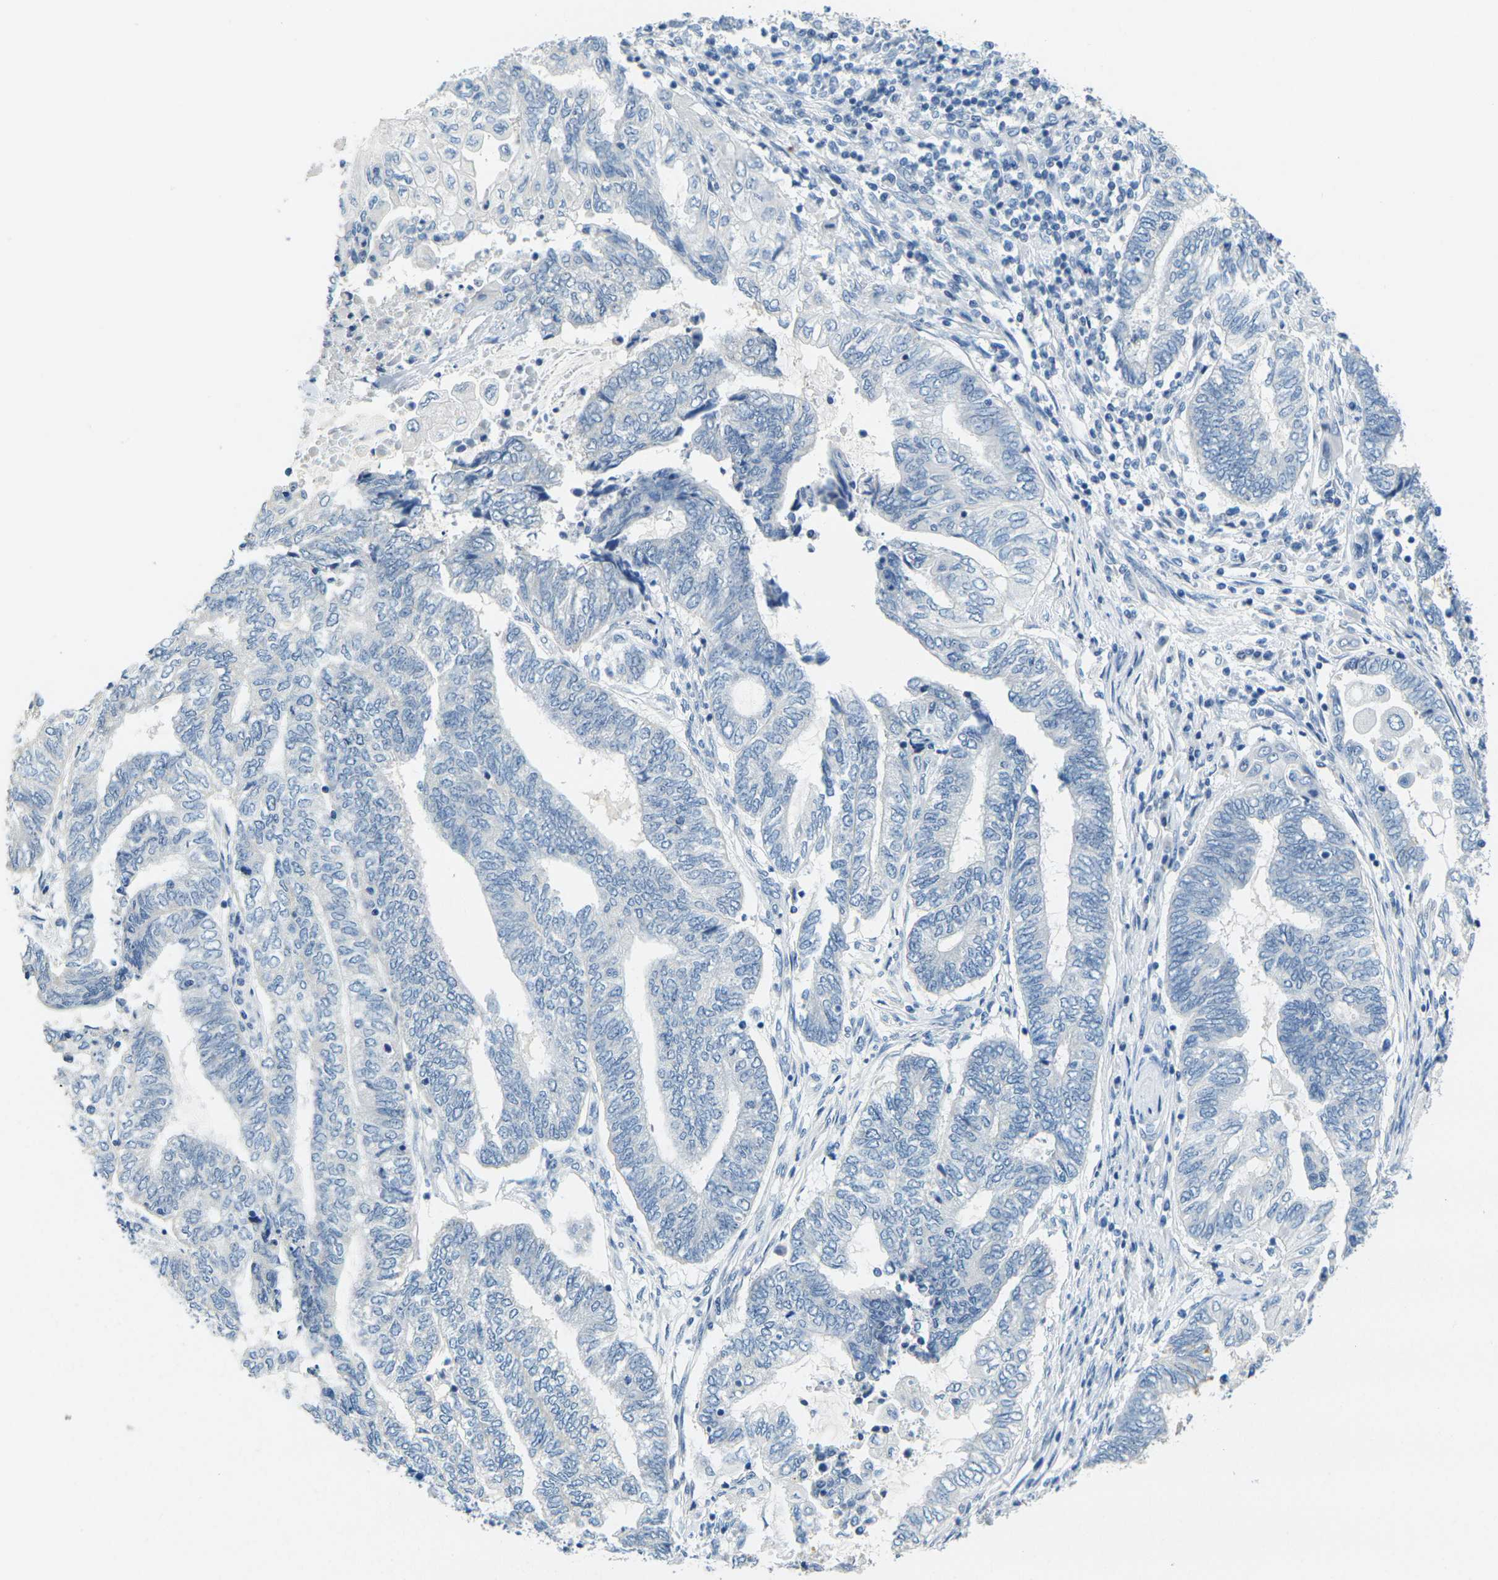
{"staining": {"intensity": "negative", "quantity": "none", "location": "none"}, "tissue": "endometrial cancer", "cell_type": "Tumor cells", "image_type": "cancer", "snomed": [{"axis": "morphology", "description": "Adenocarcinoma, NOS"}, {"axis": "topography", "description": "Uterus"}, {"axis": "topography", "description": "Endometrium"}], "caption": "IHC micrograph of neoplastic tissue: human endometrial cancer stained with DAB (3,3'-diaminobenzidine) reveals no significant protein positivity in tumor cells.", "gene": "GPR15", "patient": {"sex": "female", "age": 70}}